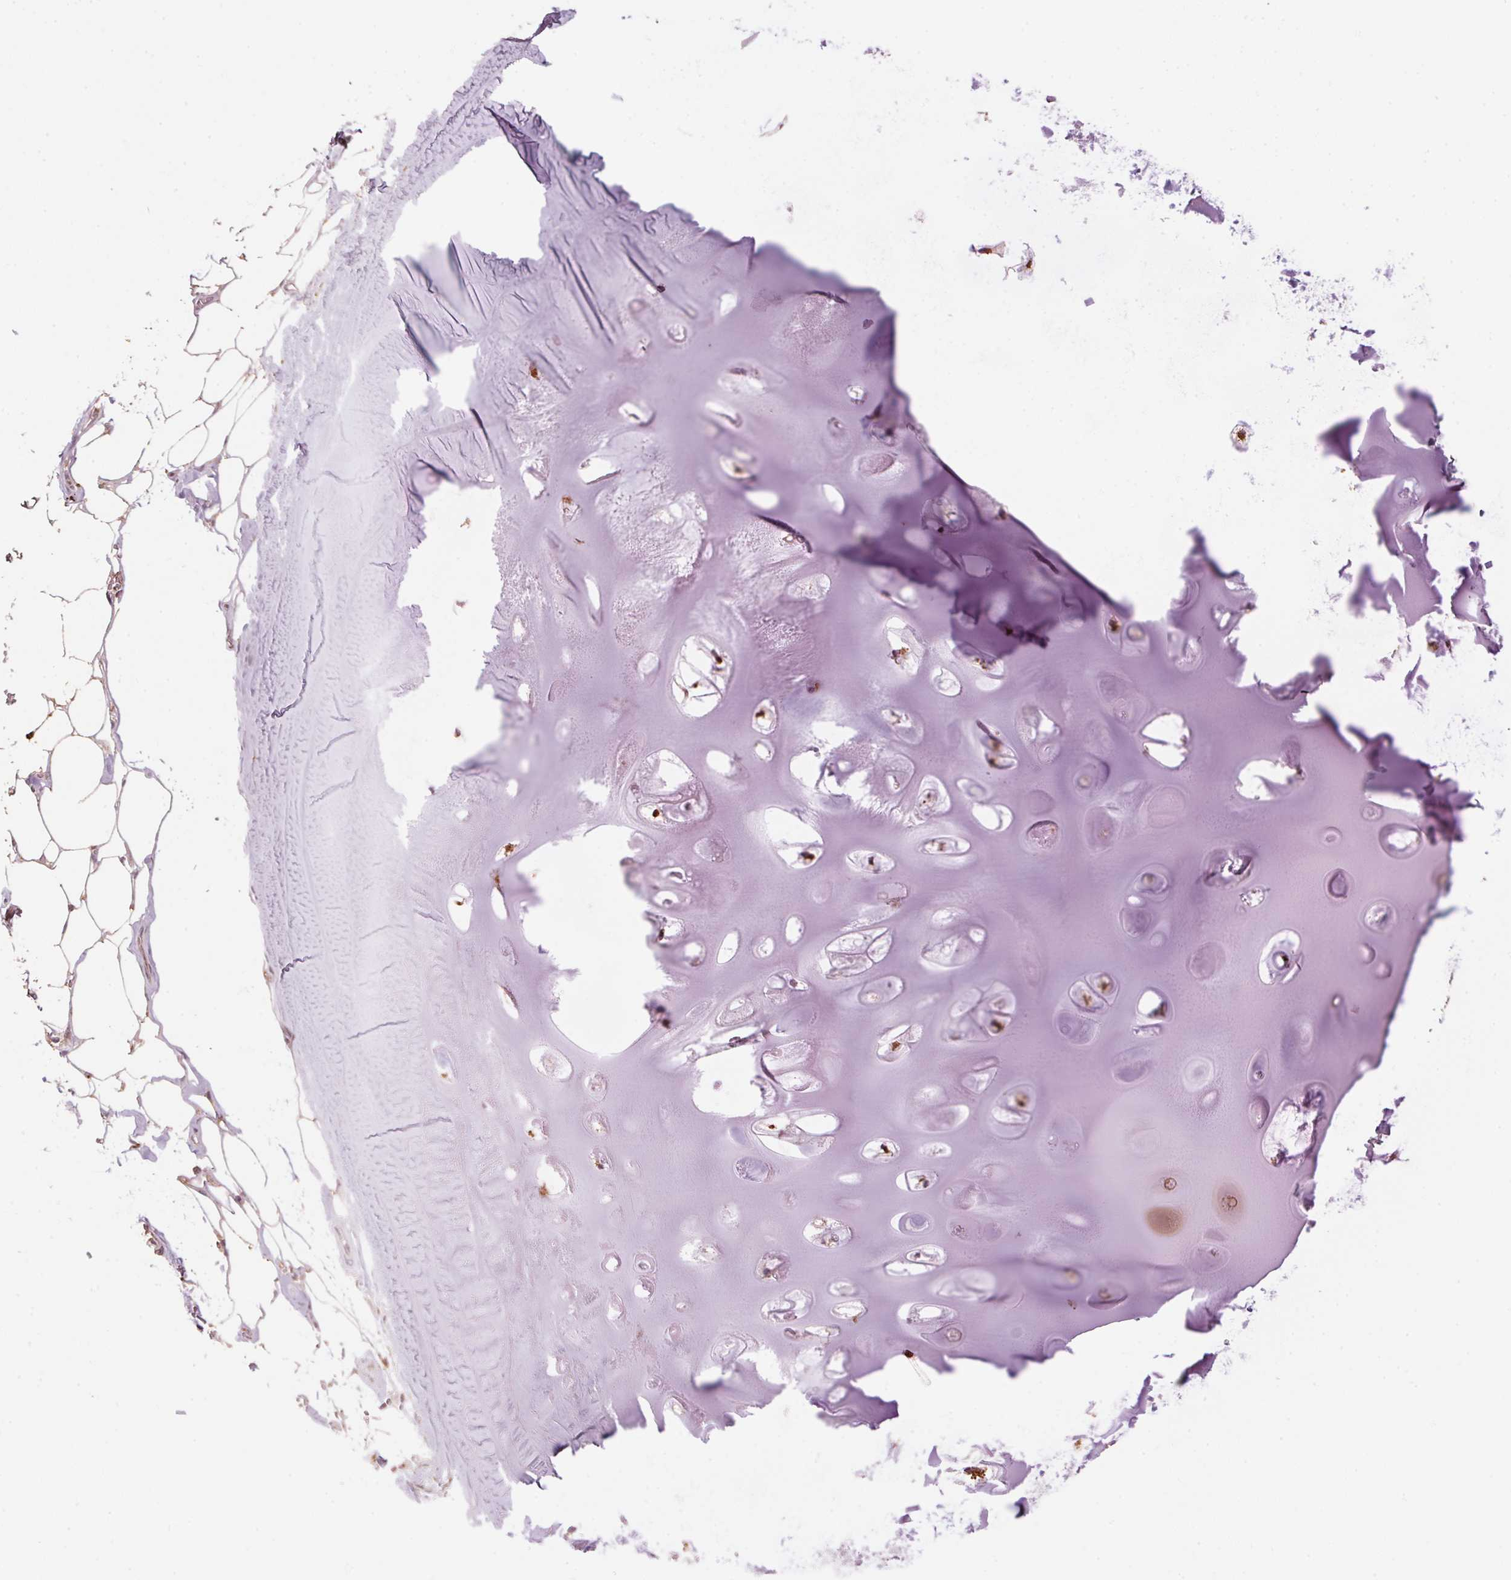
{"staining": {"intensity": "weak", "quantity": ">75%", "location": "cytoplasmic/membranous"}, "tissue": "adipose tissue", "cell_type": "Adipocytes", "image_type": "normal", "snomed": [{"axis": "morphology", "description": "Normal tissue, NOS"}, {"axis": "morphology", "description": "Squamous cell carcinoma, NOS"}, {"axis": "topography", "description": "Cartilage tissue"}, {"axis": "topography", "description": "Bronchus"}, {"axis": "topography", "description": "Lung"}], "caption": "Protein positivity by immunohistochemistry displays weak cytoplasmic/membranous staining in approximately >75% of adipocytes in benign adipose tissue. Using DAB (3,3'-diaminobenzidine) (brown) and hematoxylin (blue) stains, captured at high magnification using brightfield microscopy.", "gene": "TOMM70", "patient": {"sex": "male", "age": 66}}